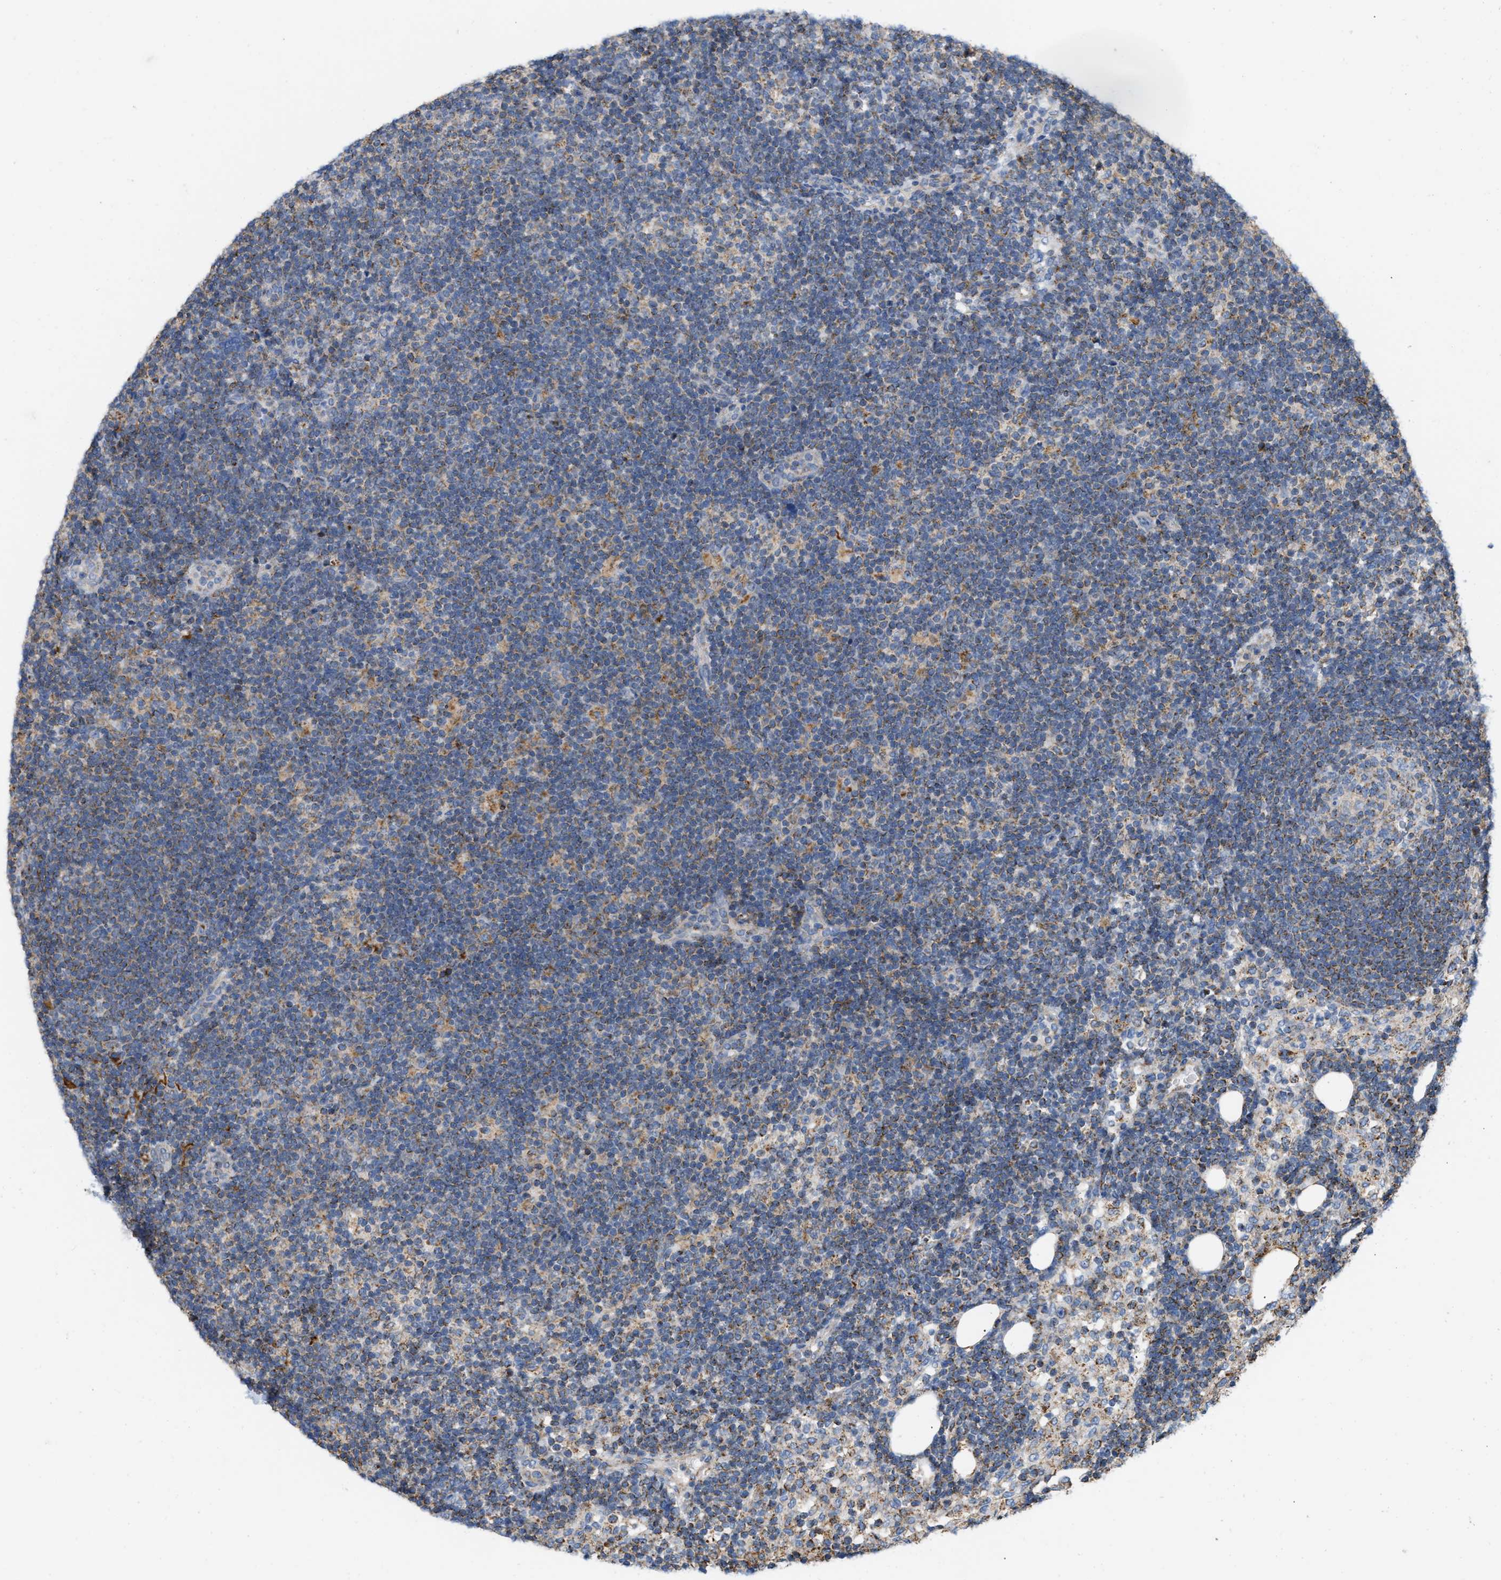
{"staining": {"intensity": "moderate", "quantity": "25%-75%", "location": "cytoplasmic/membranous"}, "tissue": "lymph node", "cell_type": "Germinal center cells", "image_type": "normal", "snomed": [{"axis": "morphology", "description": "Normal tissue, NOS"}, {"axis": "morphology", "description": "Carcinoid, malignant, NOS"}, {"axis": "topography", "description": "Lymph node"}], "caption": "Approximately 25%-75% of germinal center cells in benign lymph node exhibit moderate cytoplasmic/membranous protein positivity as visualized by brown immunohistochemical staining.", "gene": "GRB10", "patient": {"sex": "male", "age": 47}}